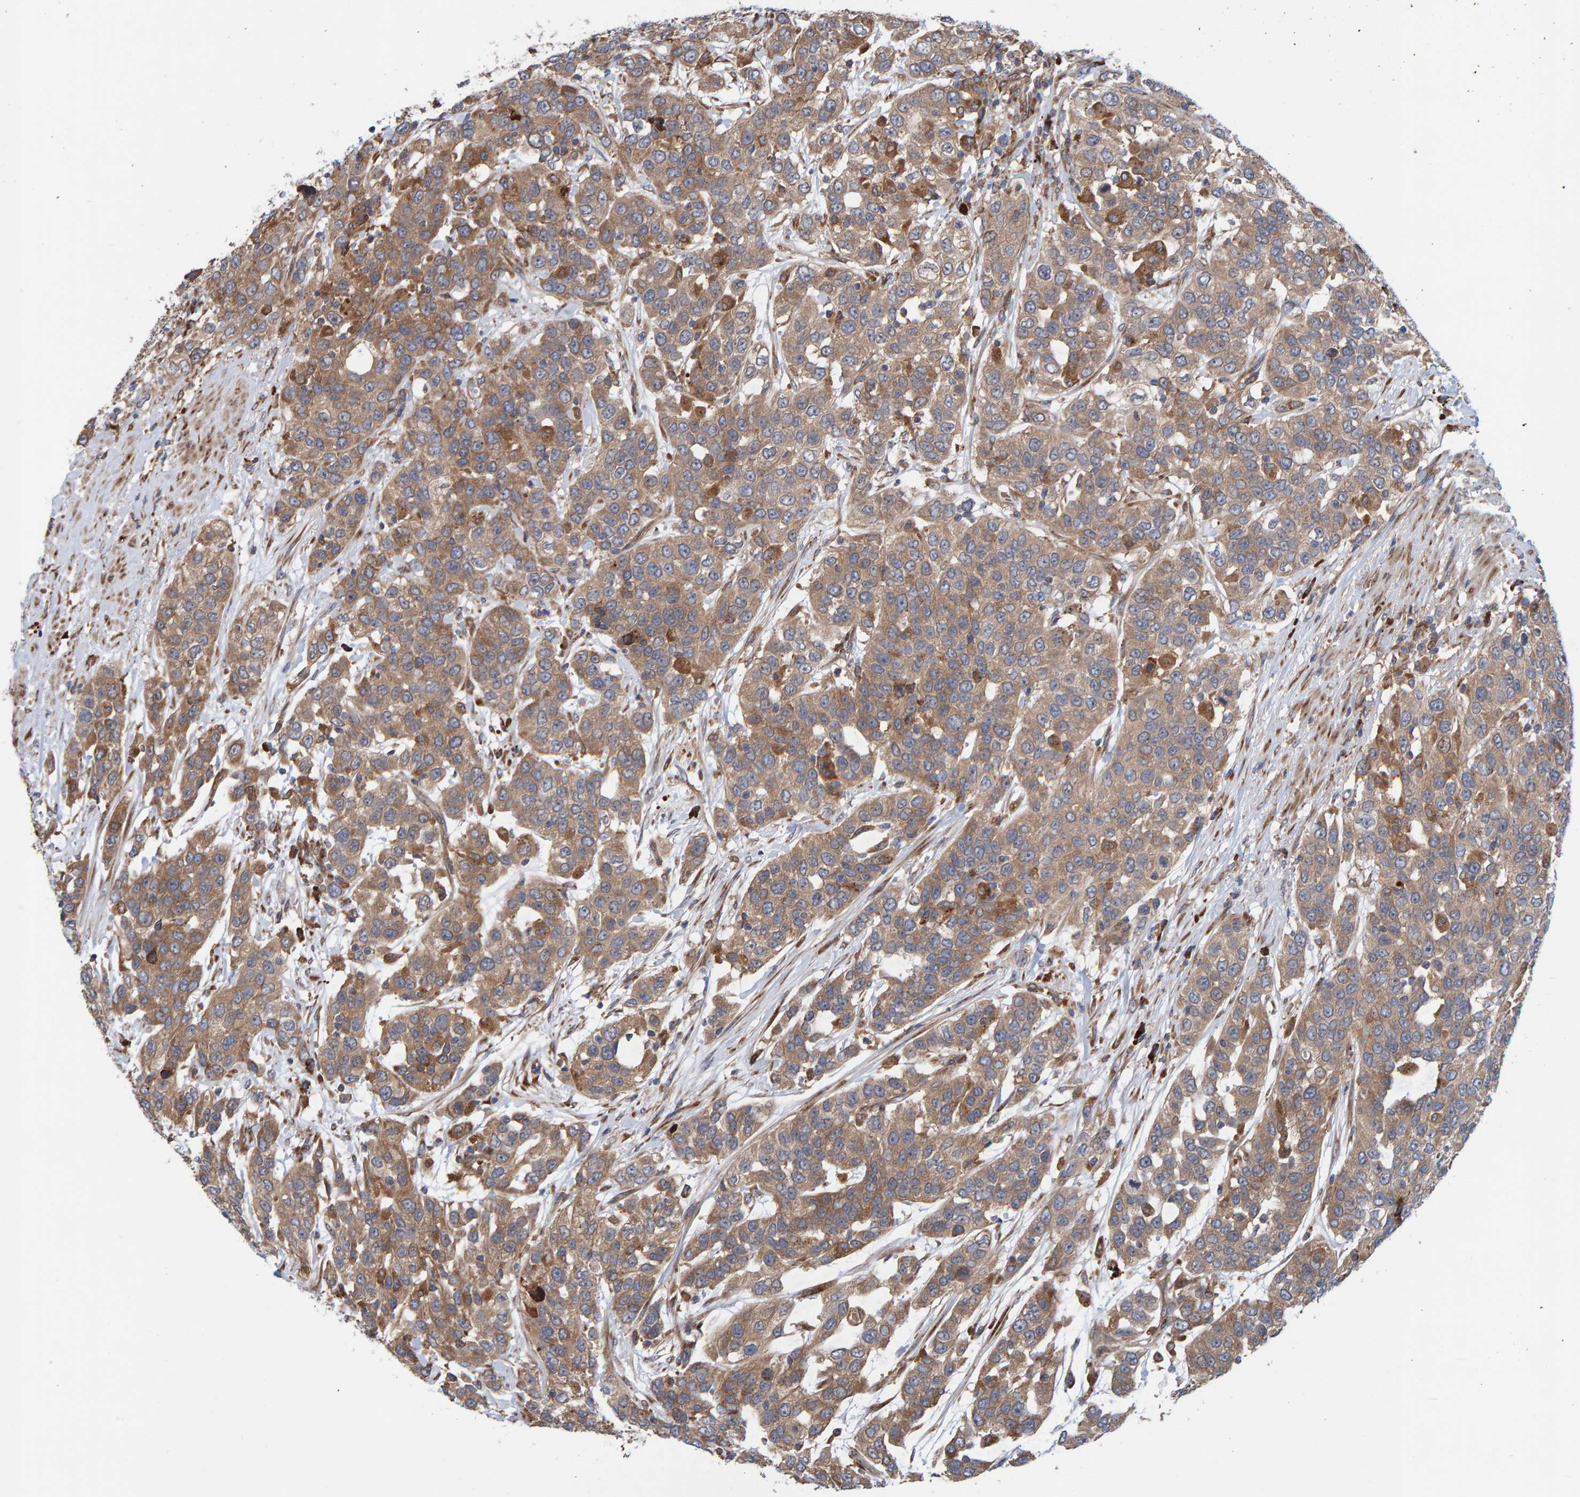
{"staining": {"intensity": "weak", "quantity": ">75%", "location": "cytoplasmic/membranous"}, "tissue": "urothelial cancer", "cell_type": "Tumor cells", "image_type": "cancer", "snomed": [{"axis": "morphology", "description": "Urothelial carcinoma, High grade"}, {"axis": "topography", "description": "Urinary bladder"}], "caption": "Tumor cells show weak cytoplasmic/membranous expression in approximately >75% of cells in urothelial carcinoma (high-grade). Nuclei are stained in blue.", "gene": "KIAA0753", "patient": {"sex": "female", "age": 80}}